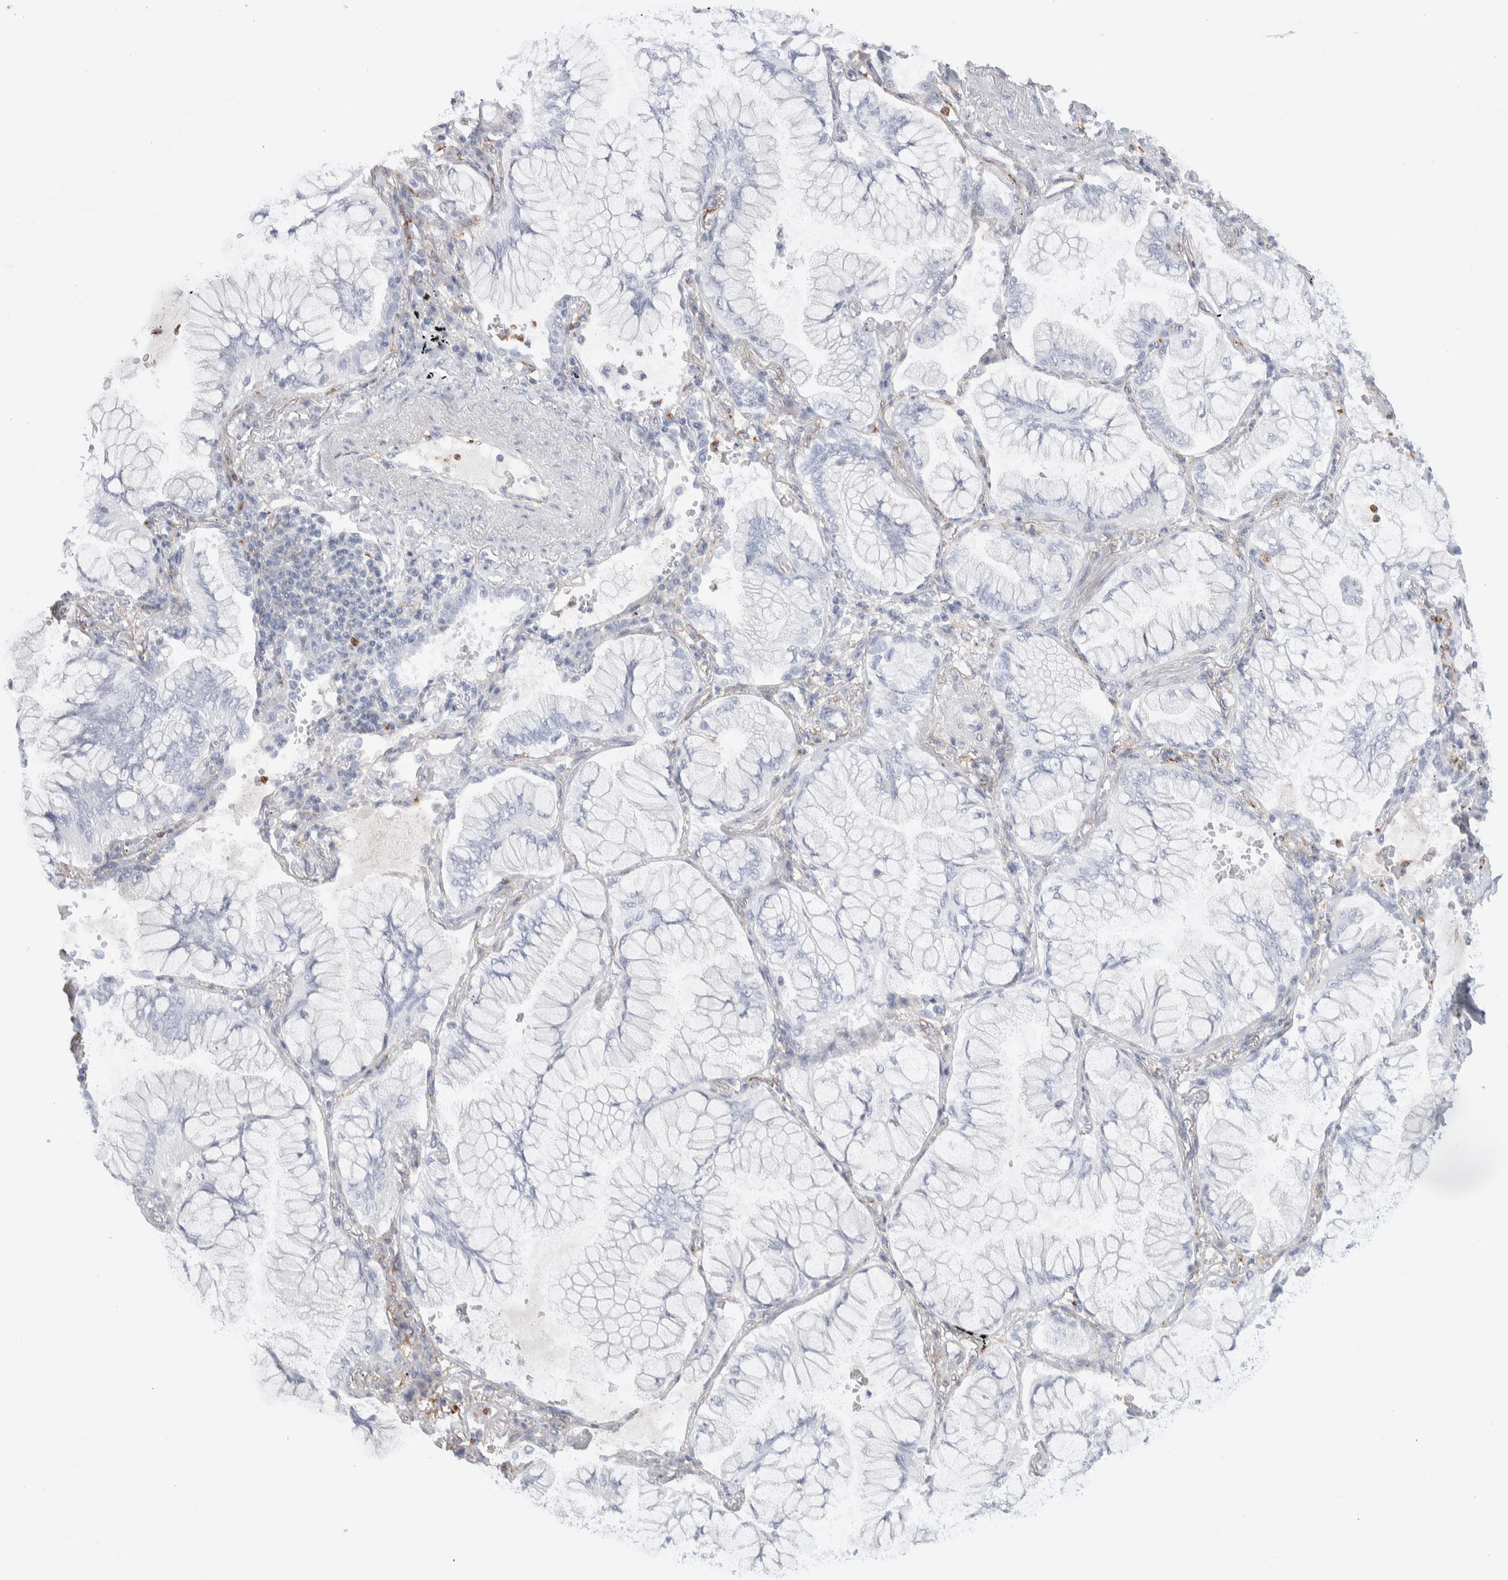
{"staining": {"intensity": "negative", "quantity": "none", "location": "none"}, "tissue": "lung cancer", "cell_type": "Tumor cells", "image_type": "cancer", "snomed": [{"axis": "morphology", "description": "Adenocarcinoma, NOS"}, {"axis": "topography", "description": "Lung"}], "caption": "Photomicrograph shows no protein expression in tumor cells of adenocarcinoma (lung) tissue. (DAB (3,3'-diaminobenzidine) immunohistochemistry (IHC) visualized using brightfield microscopy, high magnification).", "gene": "SEPTIN4", "patient": {"sex": "female", "age": 70}}